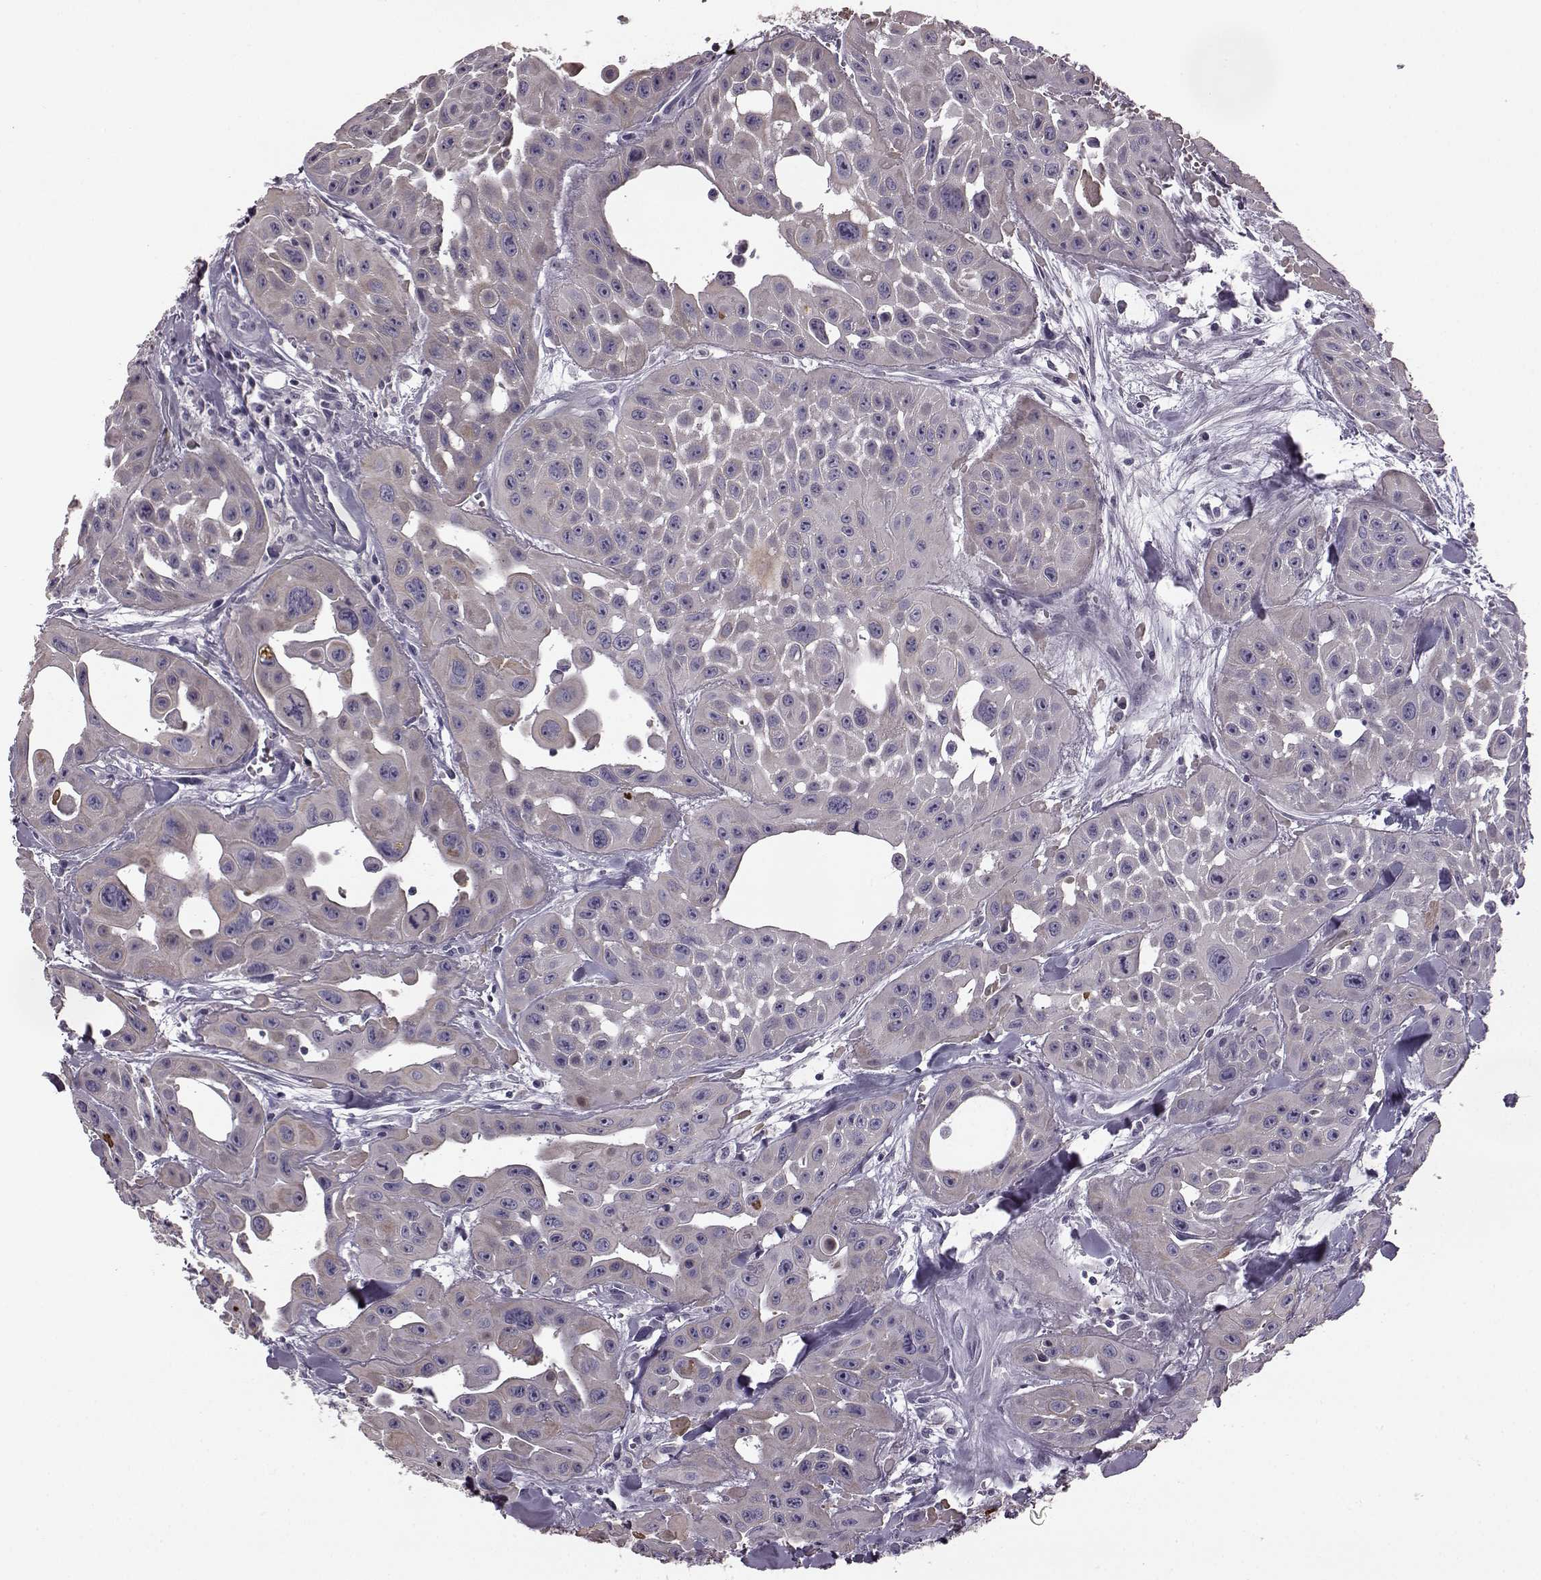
{"staining": {"intensity": "negative", "quantity": "none", "location": "none"}, "tissue": "head and neck cancer", "cell_type": "Tumor cells", "image_type": "cancer", "snomed": [{"axis": "morphology", "description": "Adenocarcinoma, NOS"}, {"axis": "topography", "description": "Head-Neck"}], "caption": "Head and neck adenocarcinoma was stained to show a protein in brown. There is no significant expression in tumor cells. Brightfield microscopy of immunohistochemistry (IHC) stained with DAB (3,3'-diaminobenzidine) (brown) and hematoxylin (blue), captured at high magnification.", "gene": "ODAD4", "patient": {"sex": "male", "age": 73}}